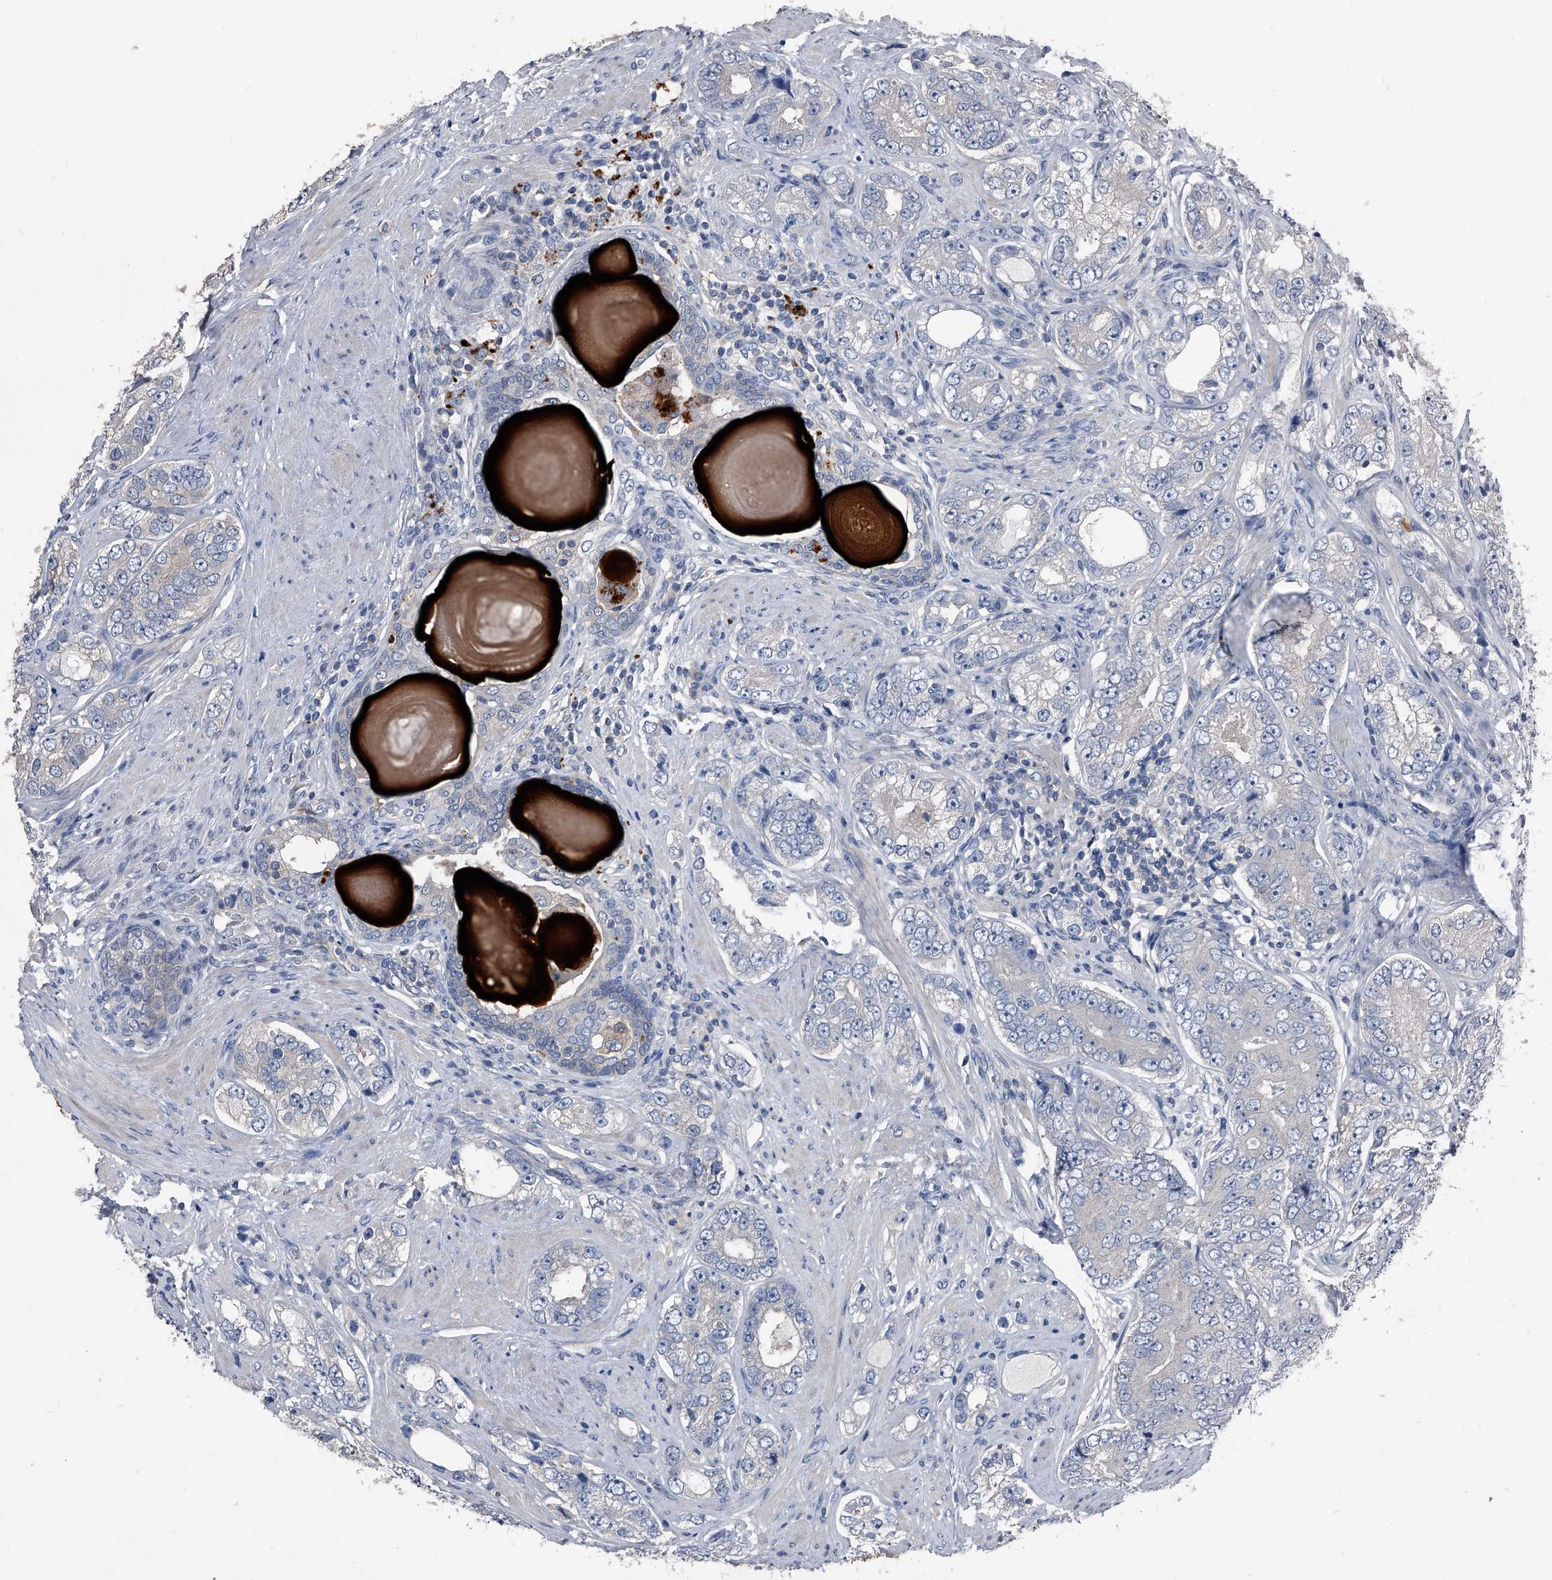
{"staining": {"intensity": "negative", "quantity": "none", "location": "none"}, "tissue": "prostate cancer", "cell_type": "Tumor cells", "image_type": "cancer", "snomed": [{"axis": "morphology", "description": "Adenocarcinoma, High grade"}, {"axis": "topography", "description": "Prostate"}], "caption": "DAB (3,3'-diaminobenzidine) immunohistochemical staining of human adenocarcinoma (high-grade) (prostate) reveals no significant positivity in tumor cells.", "gene": "KIF13A", "patient": {"sex": "male", "age": 56}}